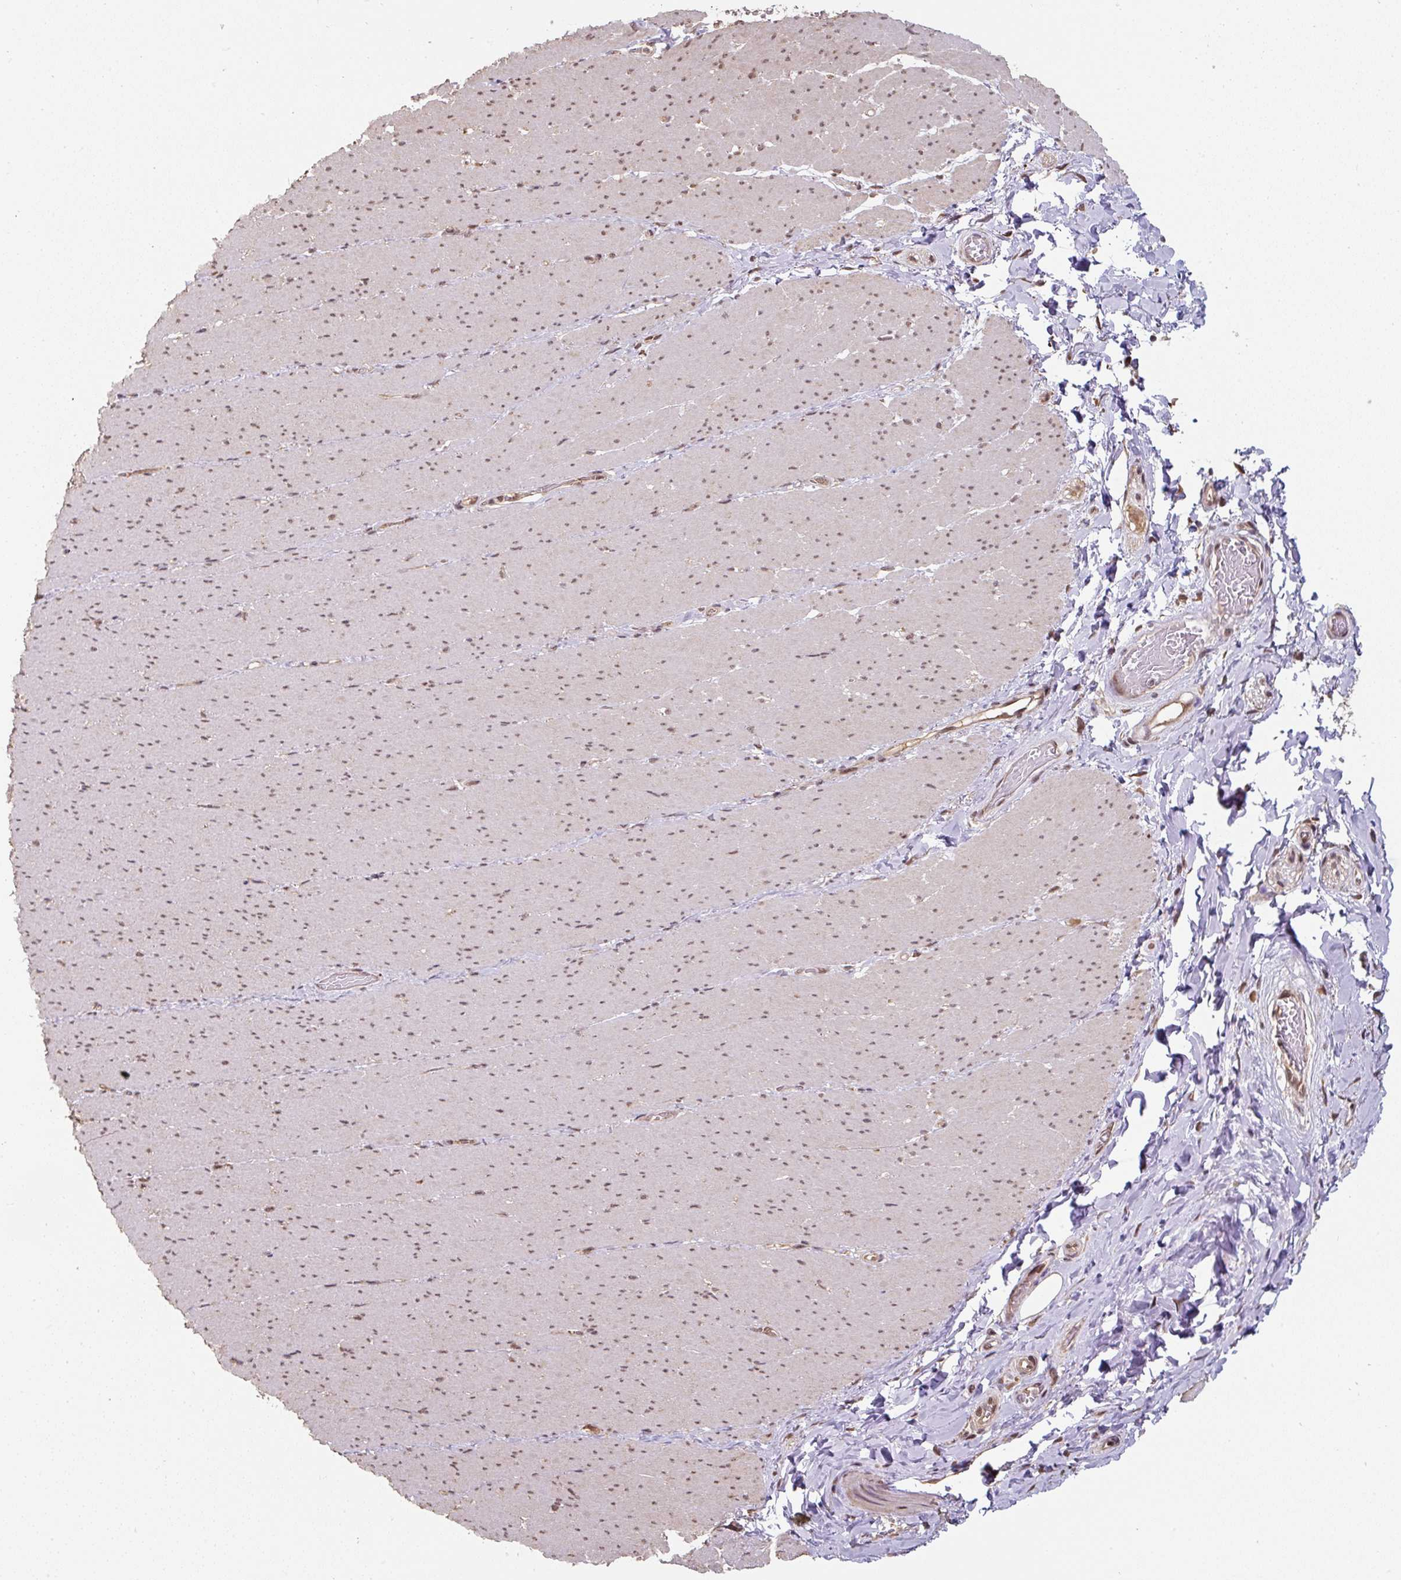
{"staining": {"intensity": "moderate", "quantity": ">75%", "location": "cytoplasmic/membranous,nuclear"}, "tissue": "smooth muscle", "cell_type": "Smooth muscle cells", "image_type": "normal", "snomed": [{"axis": "morphology", "description": "Normal tissue, NOS"}, {"axis": "topography", "description": "Smooth muscle"}, {"axis": "topography", "description": "Rectum"}], "caption": "About >75% of smooth muscle cells in normal human smooth muscle display moderate cytoplasmic/membranous,nuclear protein positivity as visualized by brown immunohistochemical staining.", "gene": "ST13", "patient": {"sex": "male", "age": 53}}